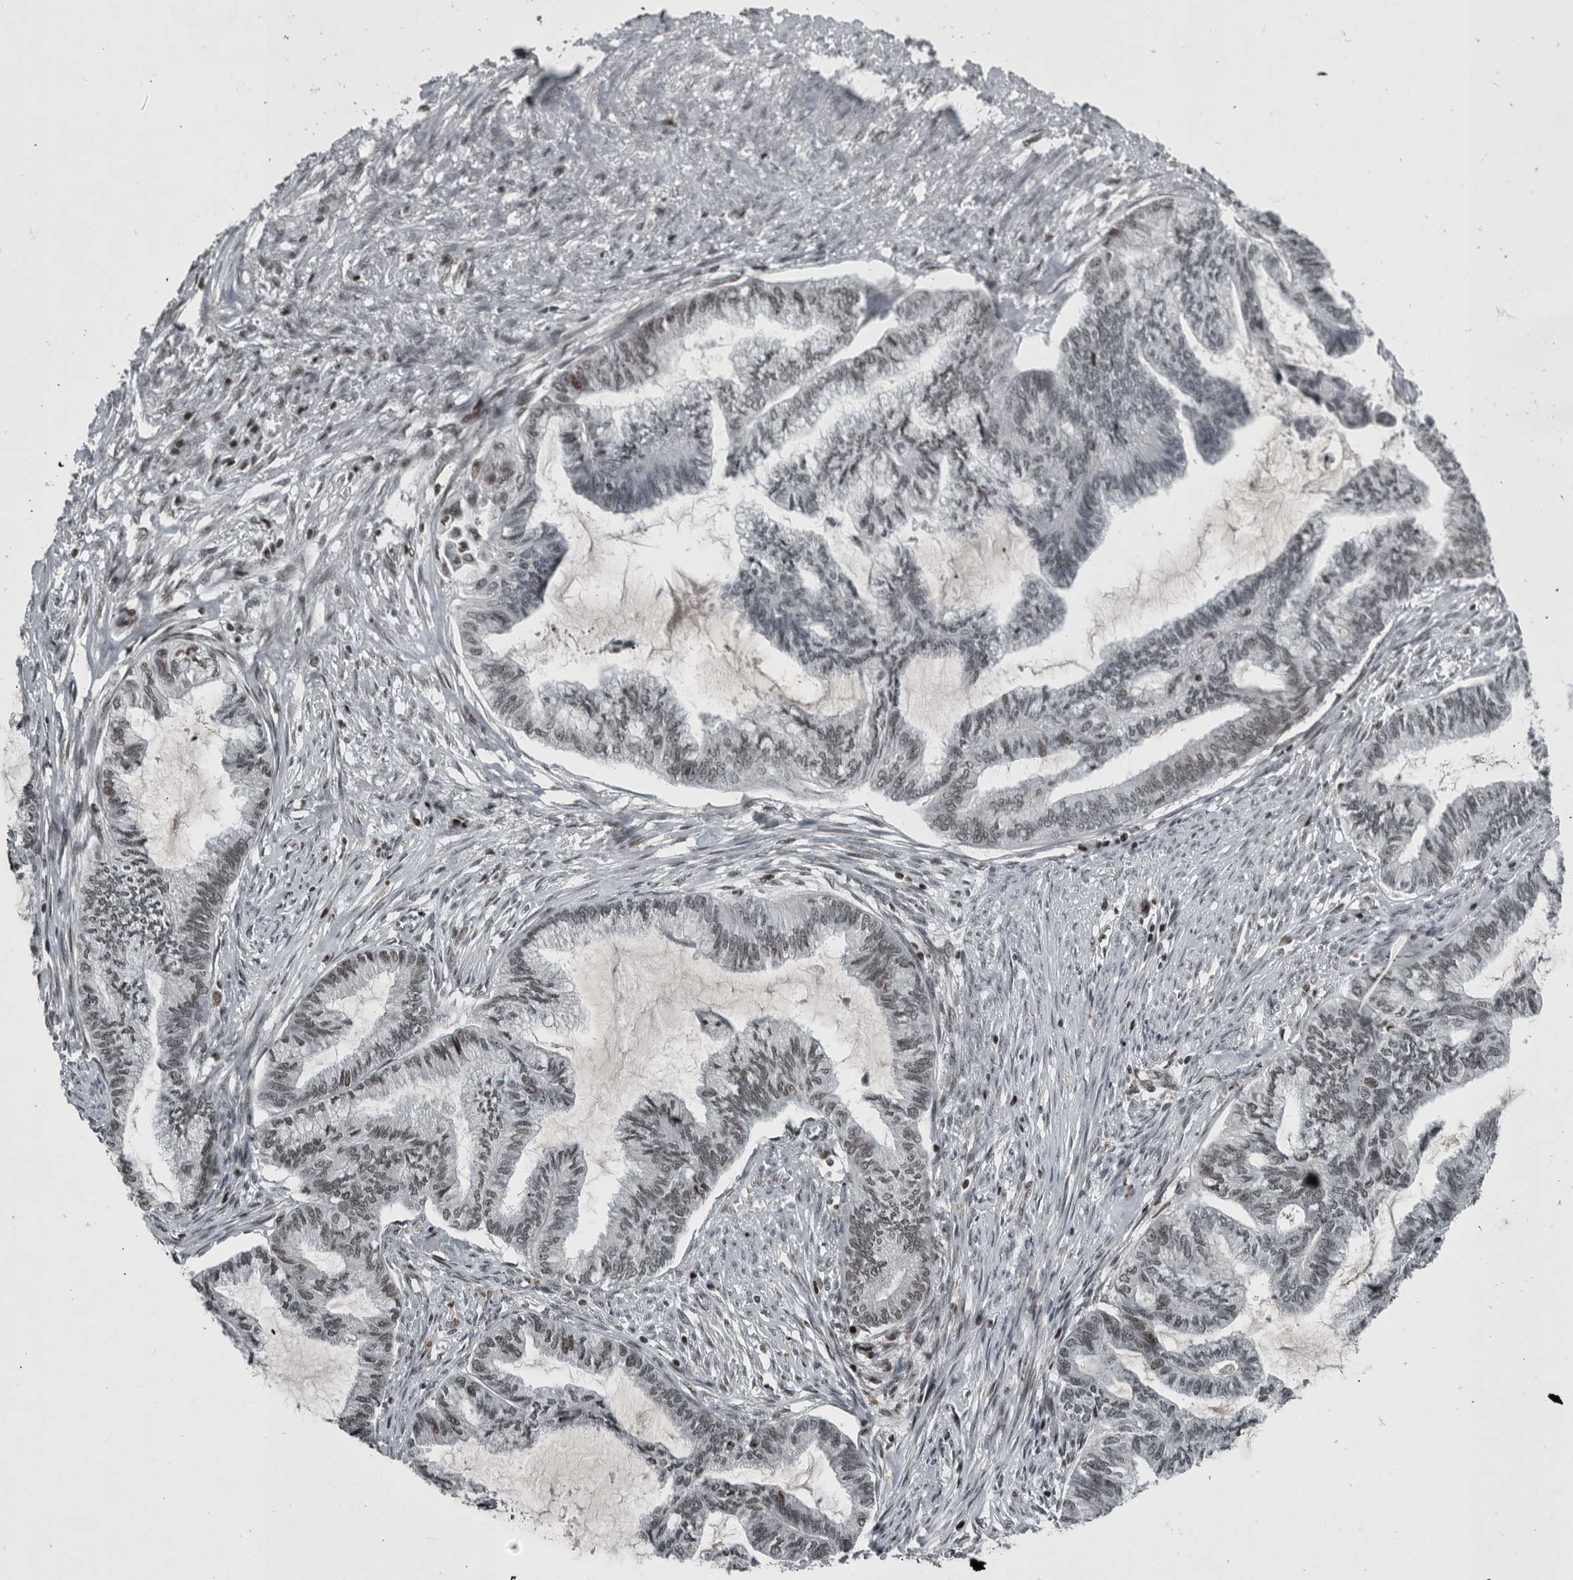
{"staining": {"intensity": "weak", "quantity": ">75%", "location": "nuclear"}, "tissue": "endometrial cancer", "cell_type": "Tumor cells", "image_type": "cancer", "snomed": [{"axis": "morphology", "description": "Adenocarcinoma, NOS"}, {"axis": "topography", "description": "Endometrium"}], "caption": "Weak nuclear positivity is appreciated in about >75% of tumor cells in endometrial adenocarcinoma. (Stains: DAB (3,3'-diaminobenzidine) in brown, nuclei in blue, Microscopy: brightfield microscopy at high magnification).", "gene": "UNC50", "patient": {"sex": "female", "age": 86}}